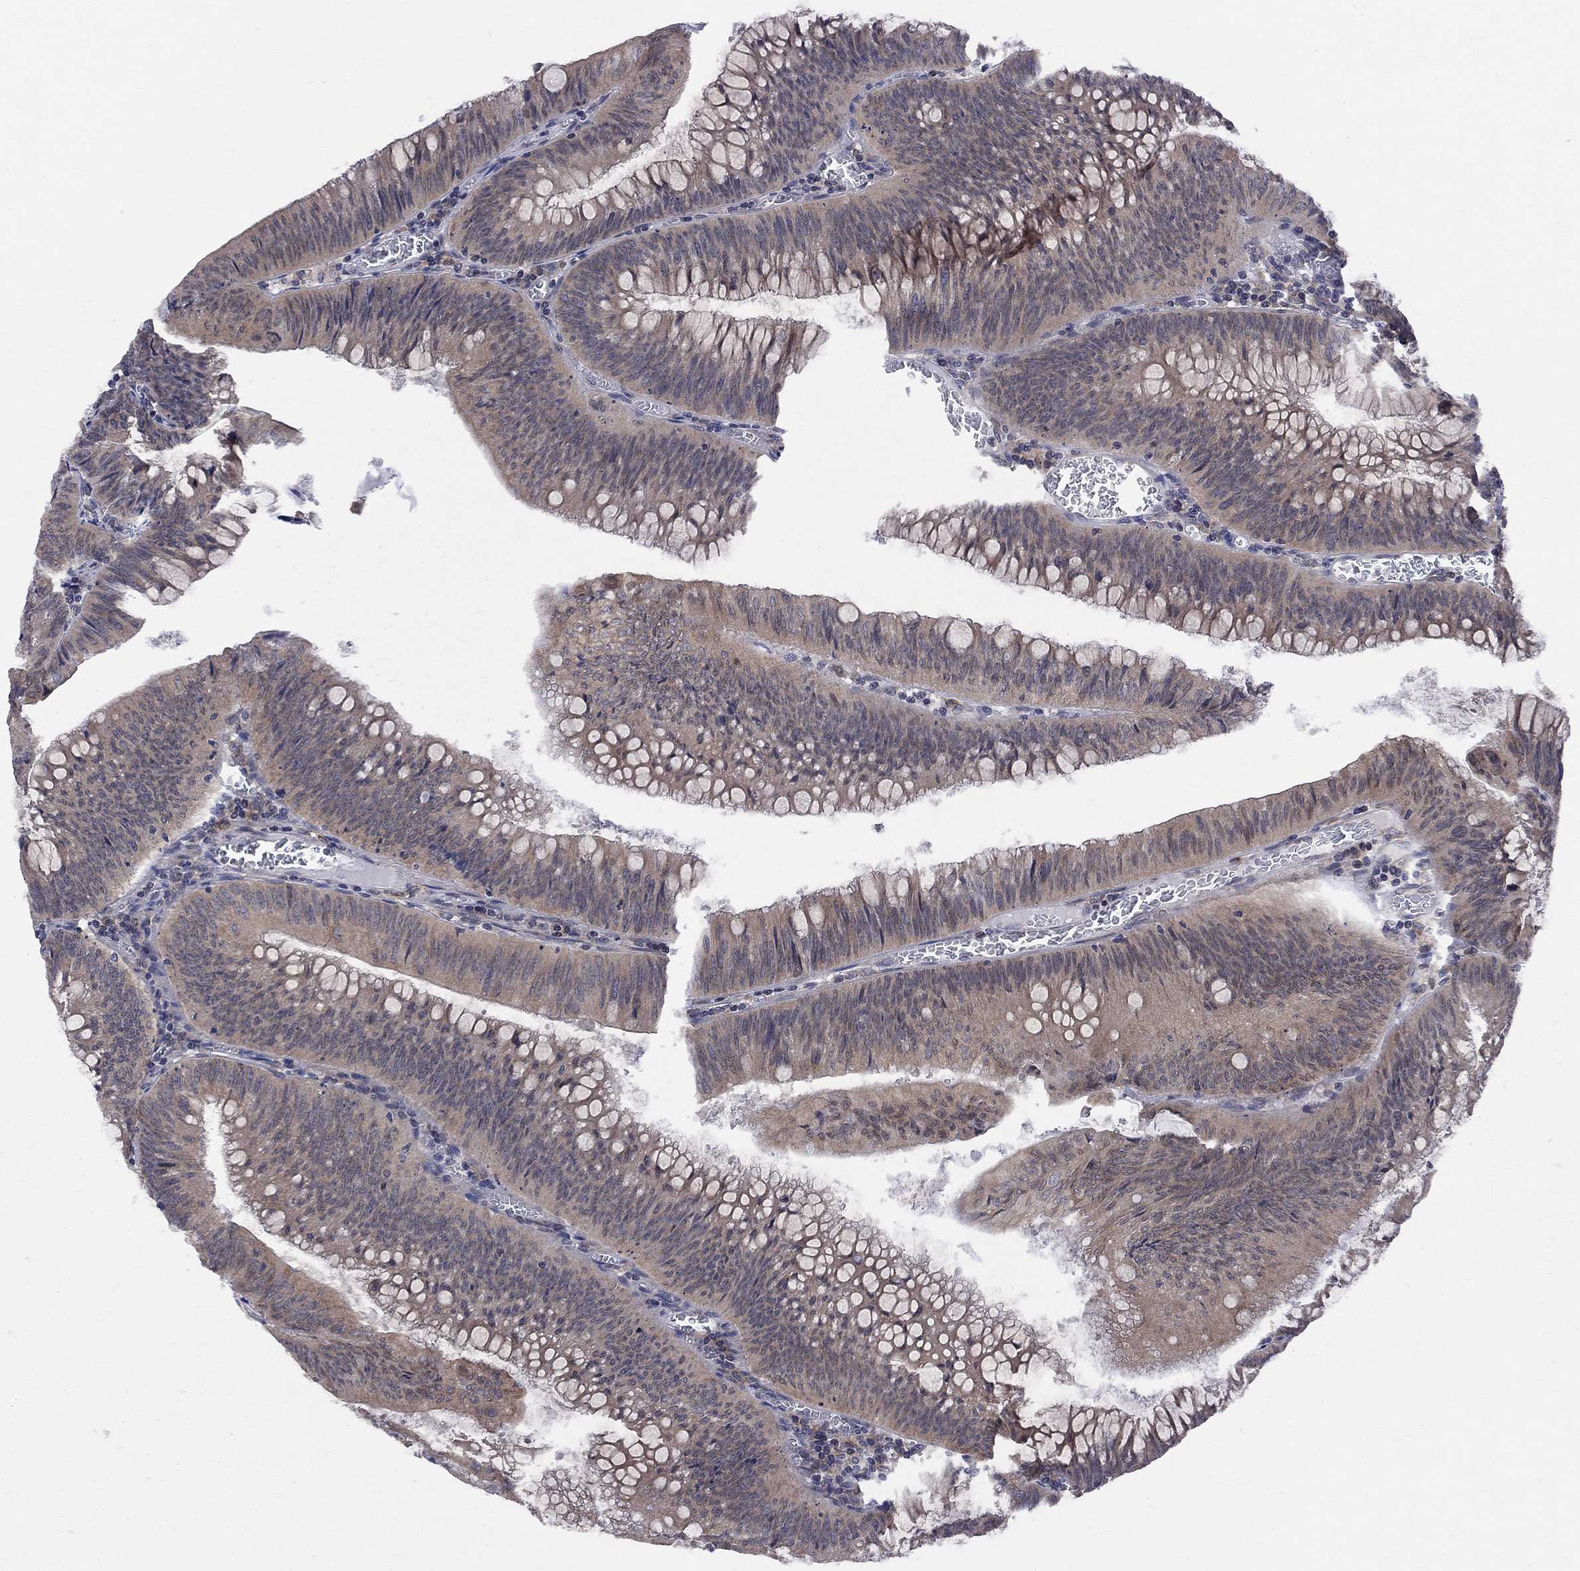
{"staining": {"intensity": "weak", "quantity": ">75%", "location": "cytoplasmic/membranous"}, "tissue": "colorectal cancer", "cell_type": "Tumor cells", "image_type": "cancer", "snomed": [{"axis": "morphology", "description": "Adenocarcinoma, NOS"}, {"axis": "topography", "description": "Rectum"}], "caption": "Colorectal cancer stained for a protein (brown) displays weak cytoplasmic/membranous positive expression in approximately >75% of tumor cells.", "gene": "CNOT11", "patient": {"sex": "female", "age": 72}}